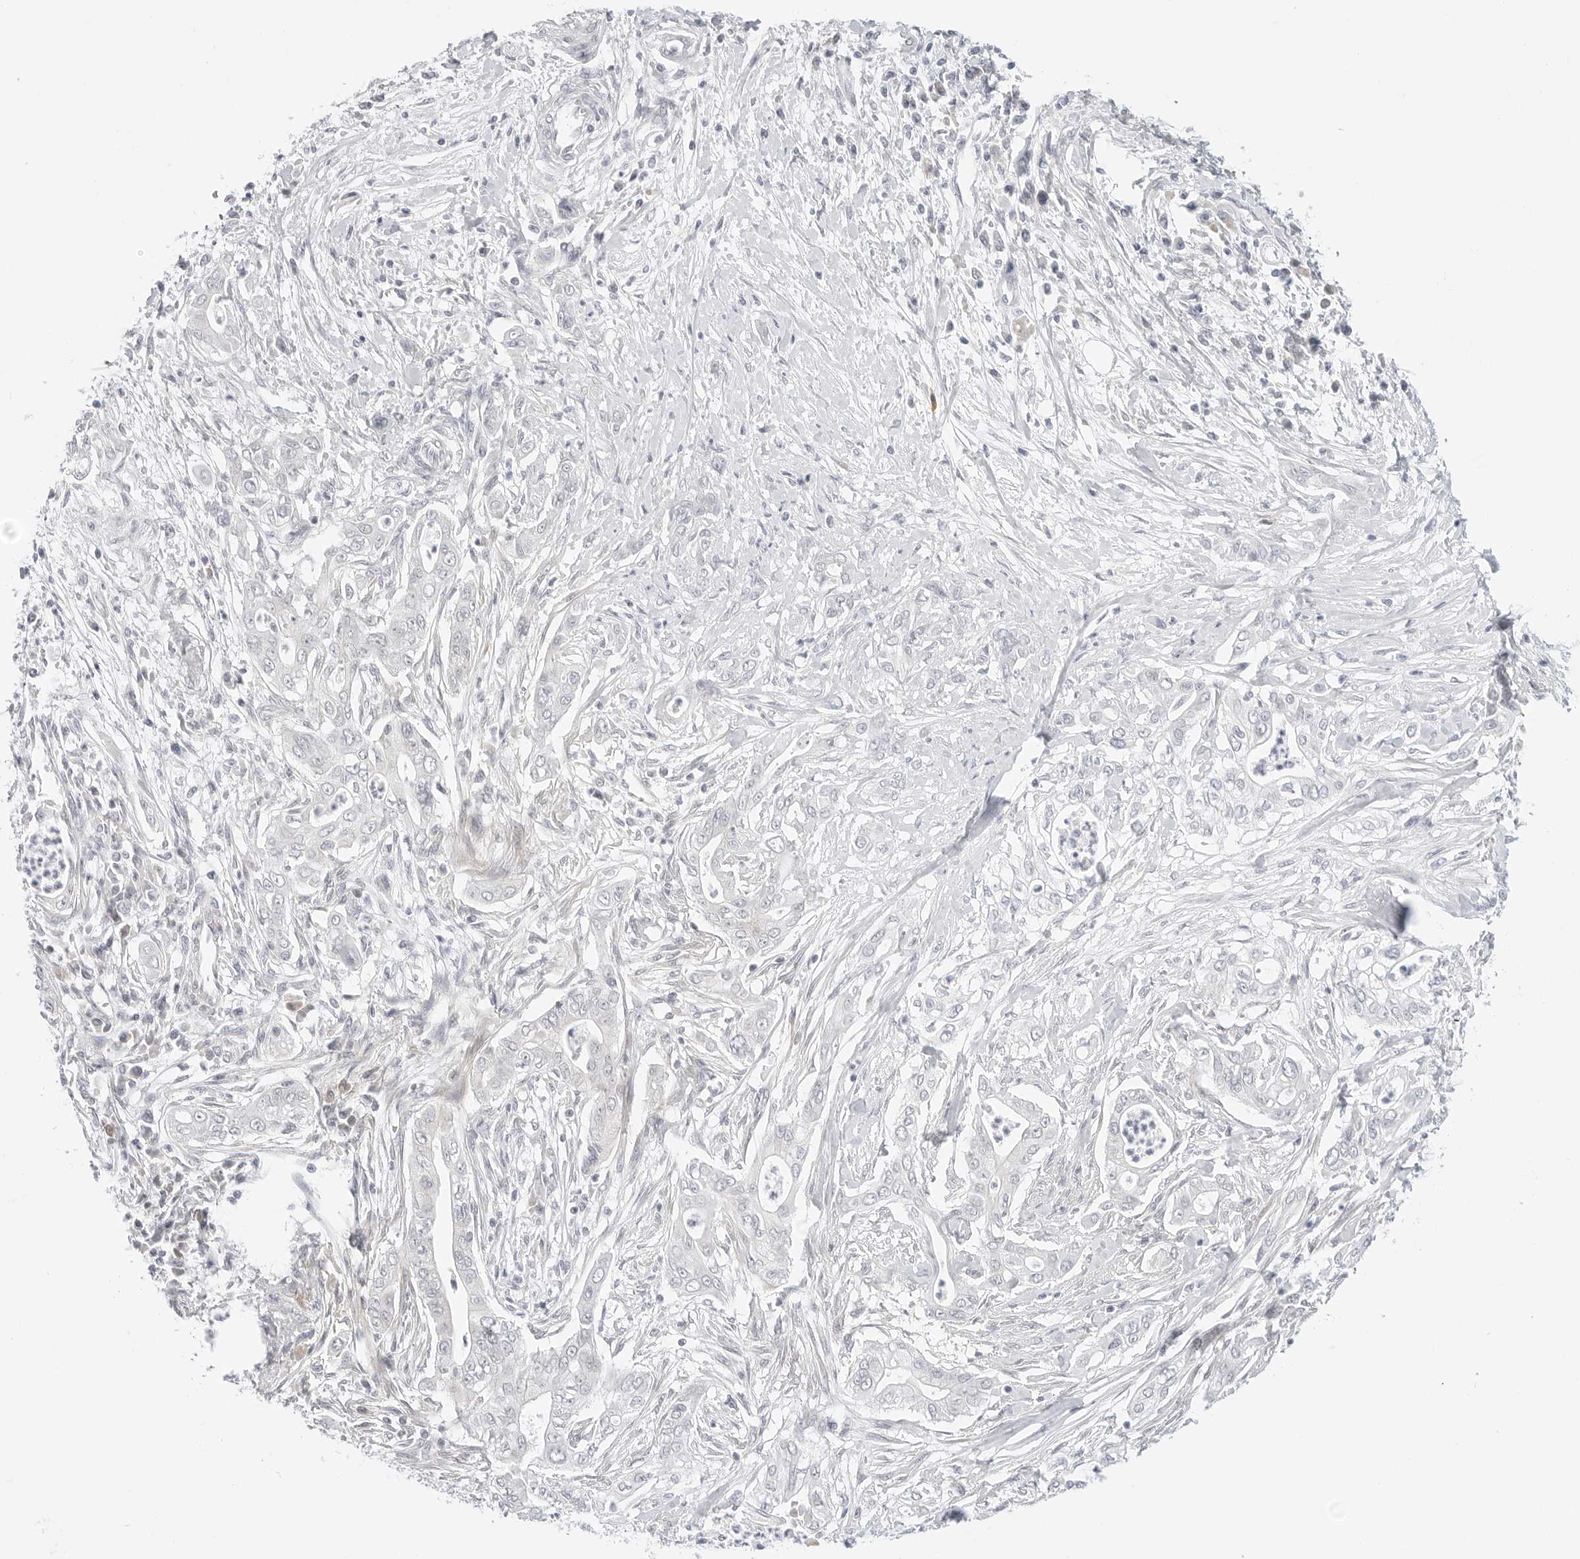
{"staining": {"intensity": "negative", "quantity": "none", "location": "none"}, "tissue": "pancreatic cancer", "cell_type": "Tumor cells", "image_type": "cancer", "snomed": [{"axis": "morphology", "description": "Adenocarcinoma, NOS"}, {"axis": "topography", "description": "Pancreas"}], "caption": "This histopathology image is of pancreatic cancer (adenocarcinoma) stained with IHC to label a protein in brown with the nuclei are counter-stained blue. There is no expression in tumor cells. The staining is performed using DAB brown chromogen with nuclei counter-stained in using hematoxylin.", "gene": "TCP1", "patient": {"sex": "male", "age": 58}}